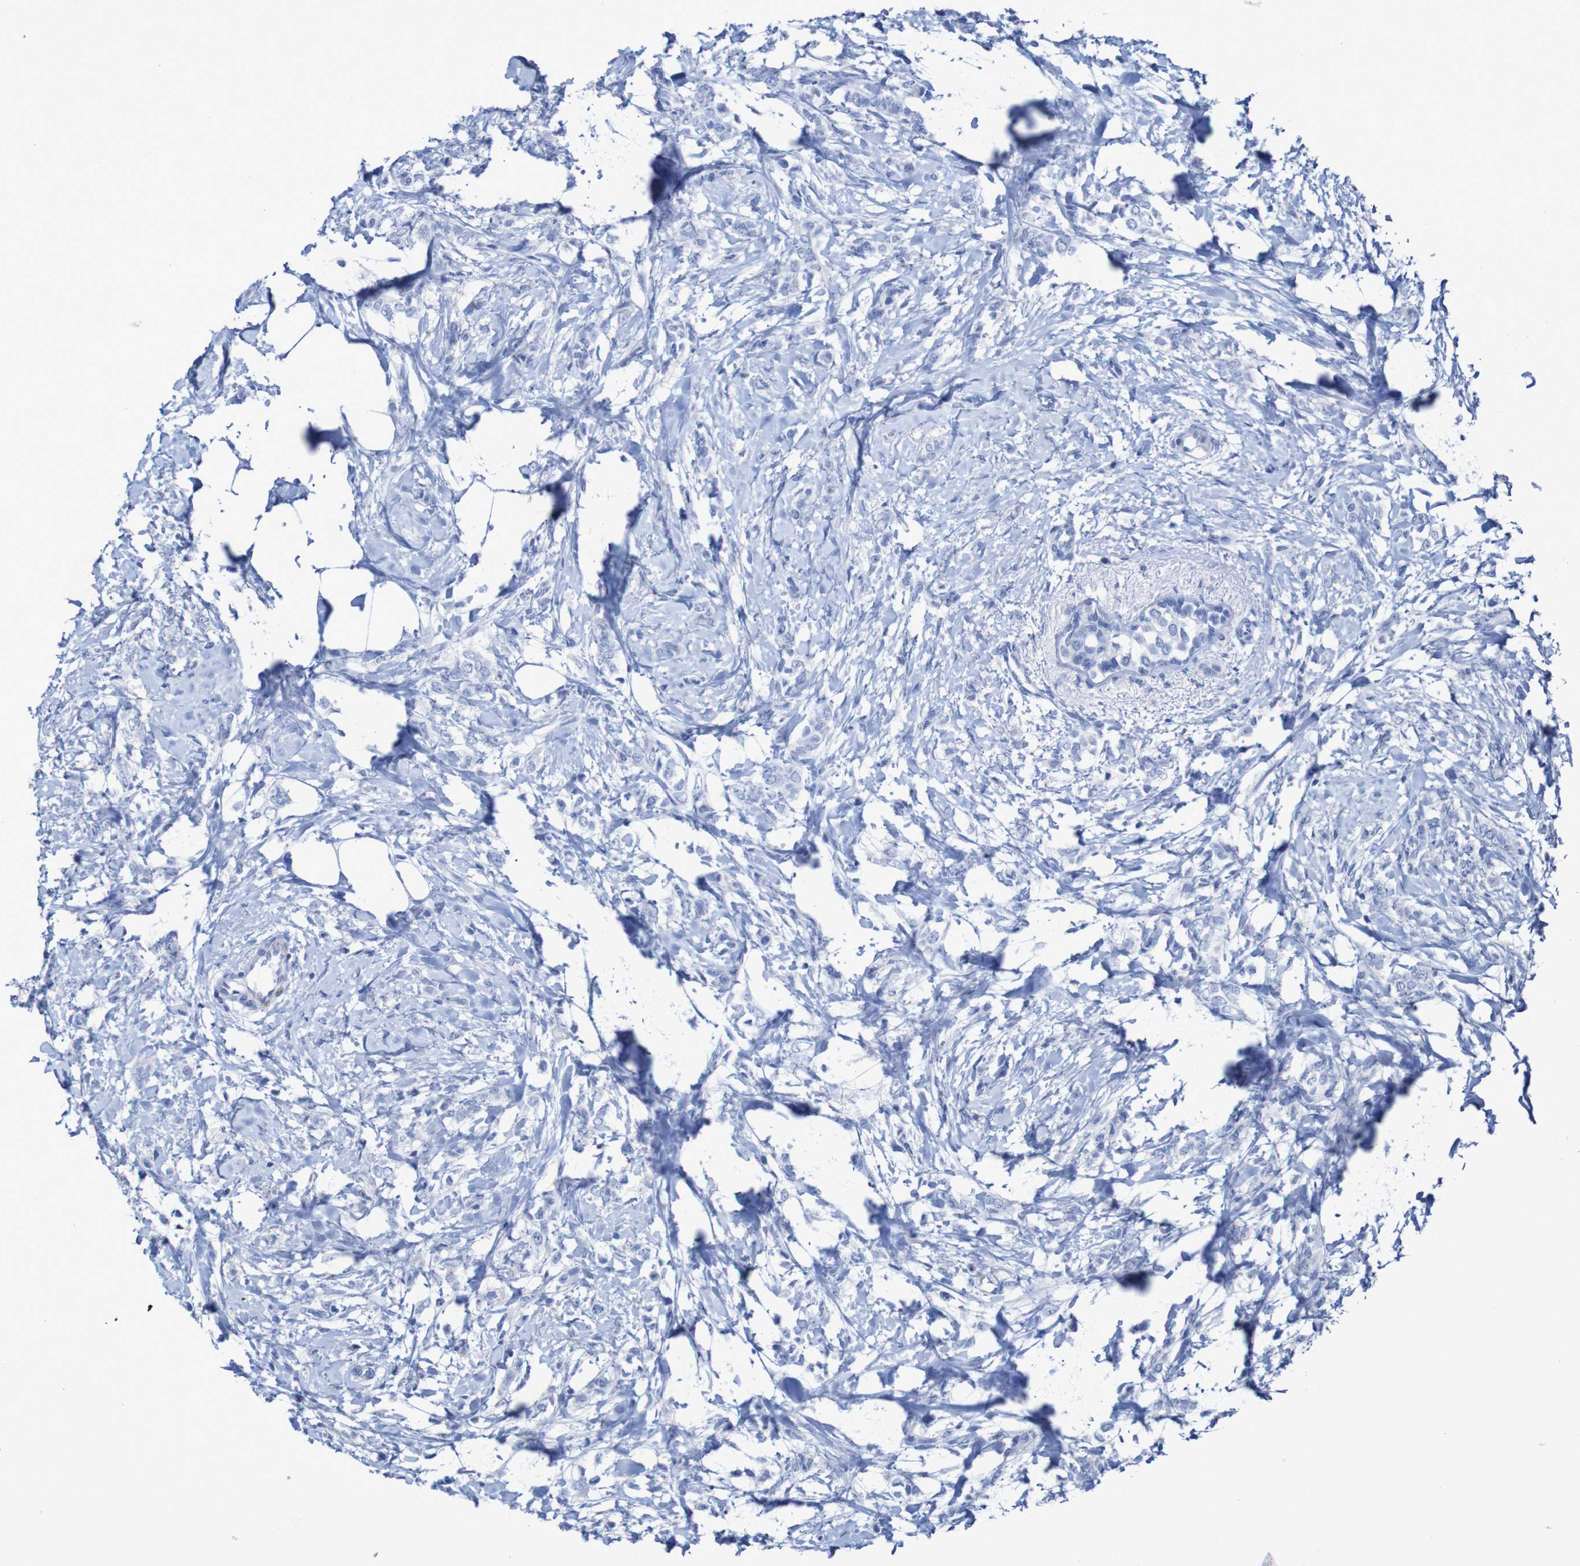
{"staining": {"intensity": "negative", "quantity": "none", "location": "none"}, "tissue": "breast cancer", "cell_type": "Tumor cells", "image_type": "cancer", "snomed": [{"axis": "morphology", "description": "Lobular carcinoma, in situ"}, {"axis": "morphology", "description": "Lobular carcinoma"}, {"axis": "topography", "description": "Breast"}], "caption": "Immunohistochemistry (IHC) micrograph of human breast cancer (lobular carcinoma in situ) stained for a protein (brown), which demonstrates no positivity in tumor cells.", "gene": "RNF182", "patient": {"sex": "female", "age": 41}}